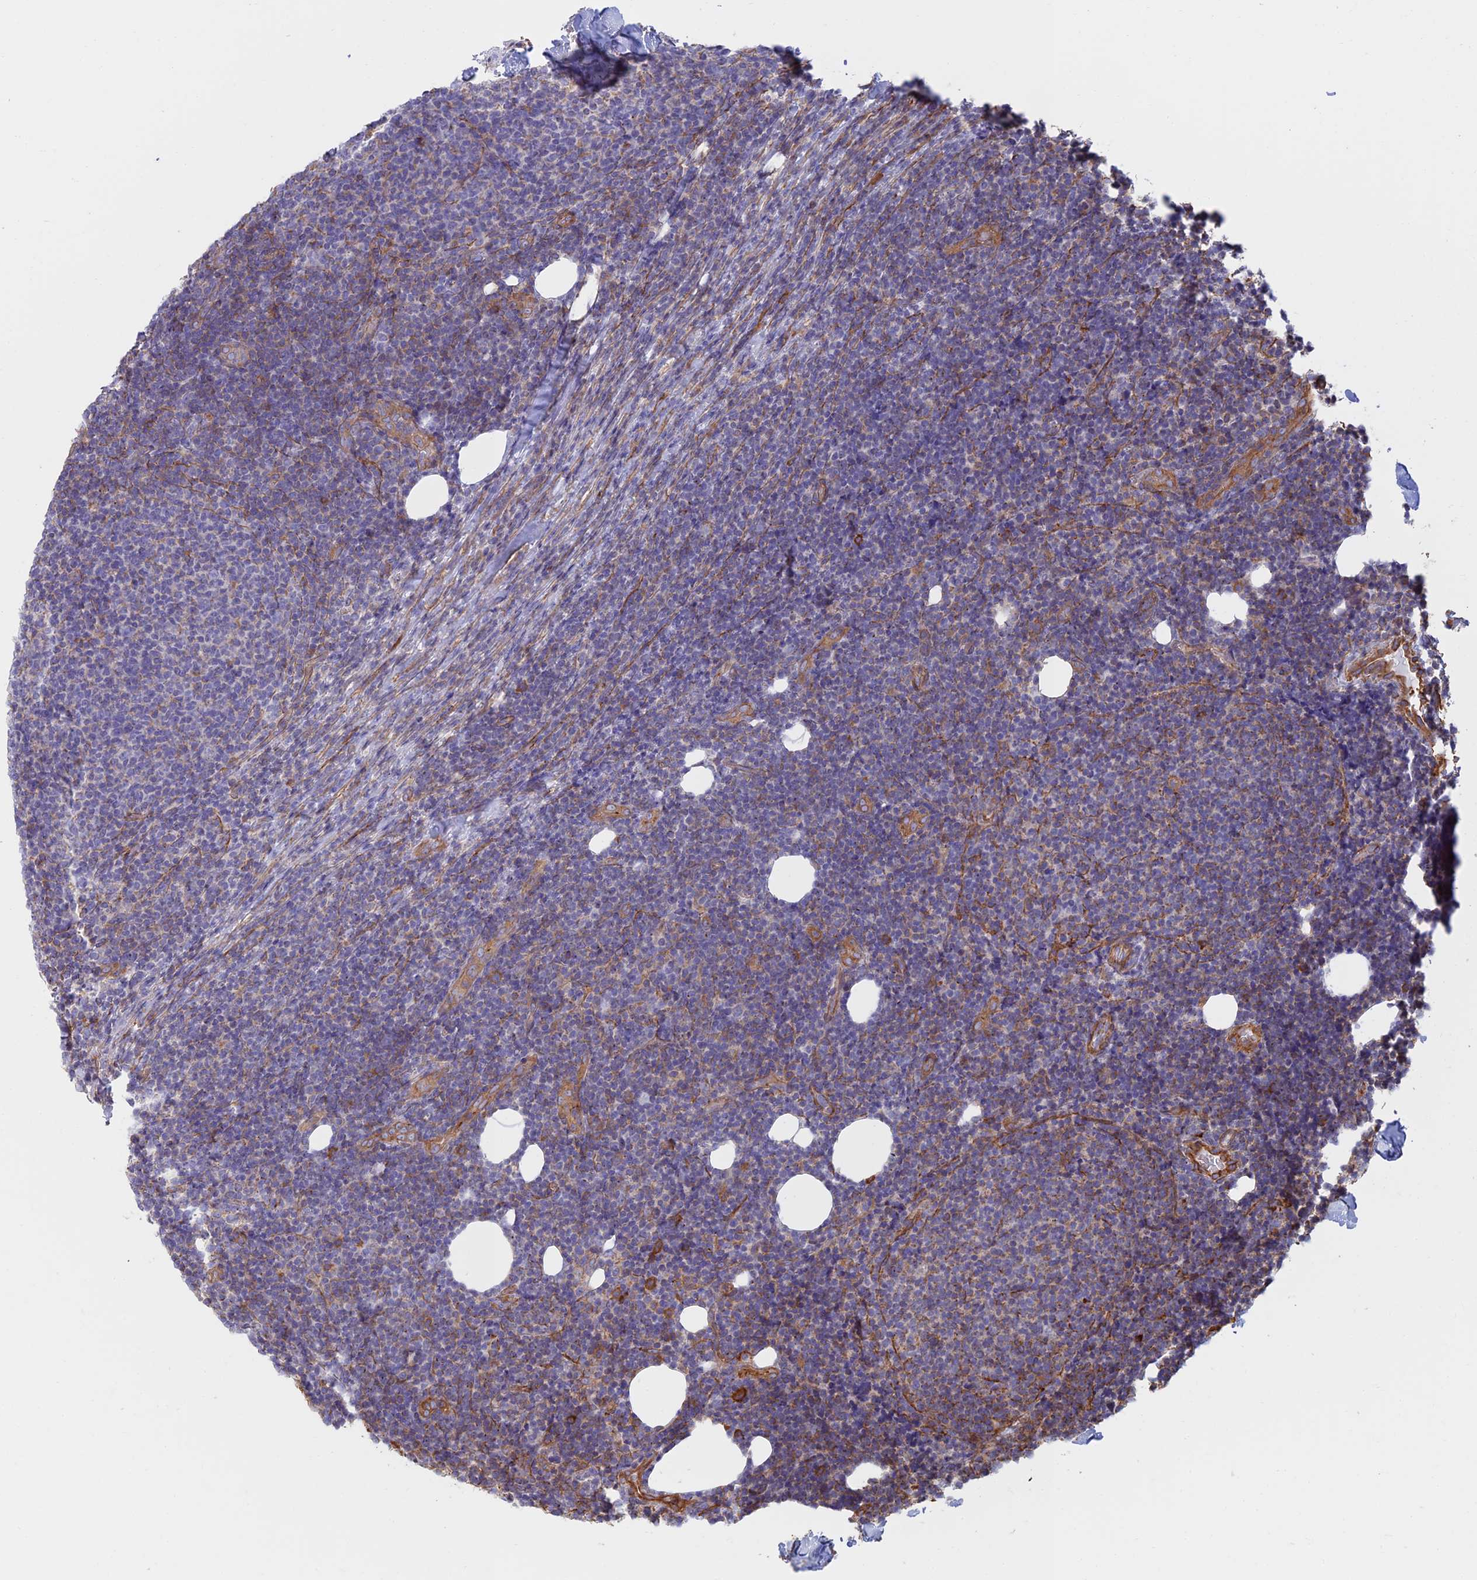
{"staining": {"intensity": "negative", "quantity": "none", "location": "none"}, "tissue": "lymphoma", "cell_type": "Tumor cells", "image_type": "cancer", "snomed": [{"axis": "morphology", "description": "Malignant lymphoma, non-Hodgkin's type, Low grade"}, {"axis": "topography", "description": "Lymph node"}], "caption": "Image shows no protein positivity in tumor cells of low-grade malignant lymphoma, non-Hodgkin's type tissue.", "gene": "PAK4", "patient": {"sex": "male", "age": 66}}